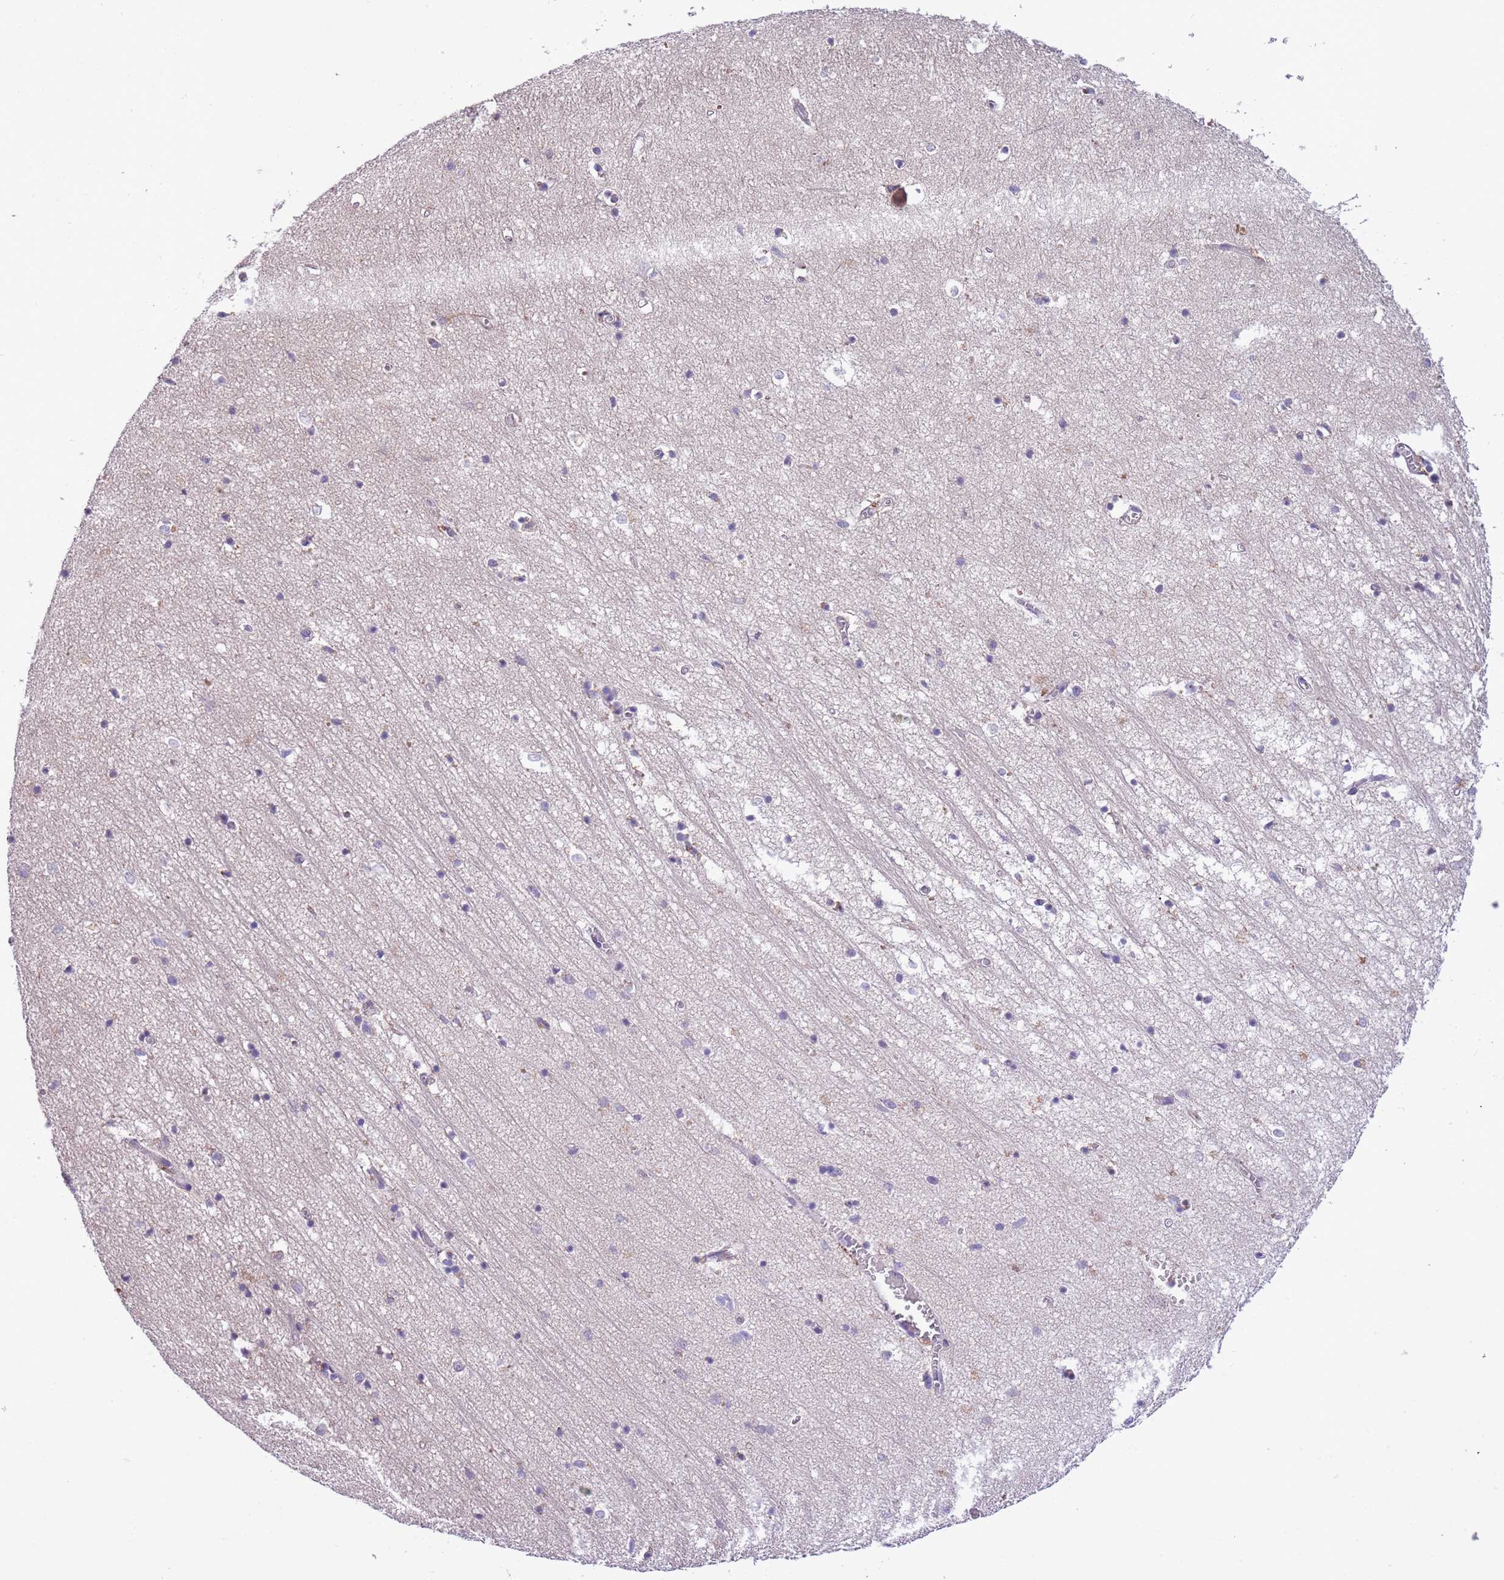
{"staining": {"intensity": "negative", "quantity": "none", "location": "none"}, "tissue": "hippocampus", "cell_type": "Glial cells", "image_type": "normal", "snomed": [{"axis": "morphology", "description": "Normal tissue, NOS"}, {"axis": "topography", "description": "Hippocampus"}], "caption": "DAB immunohistochemical staining of benign human hippocampus reveals no significant expression in glial cells. The staining was performed using DAB (3,3'-diaminobenzidine) to visualize the protein expression in brown, while the nuclei were stained in blue with hematoxylin (Magnification: 20x).", "gene": "HES3", "patient": {"sex": "female", "age": 64}}